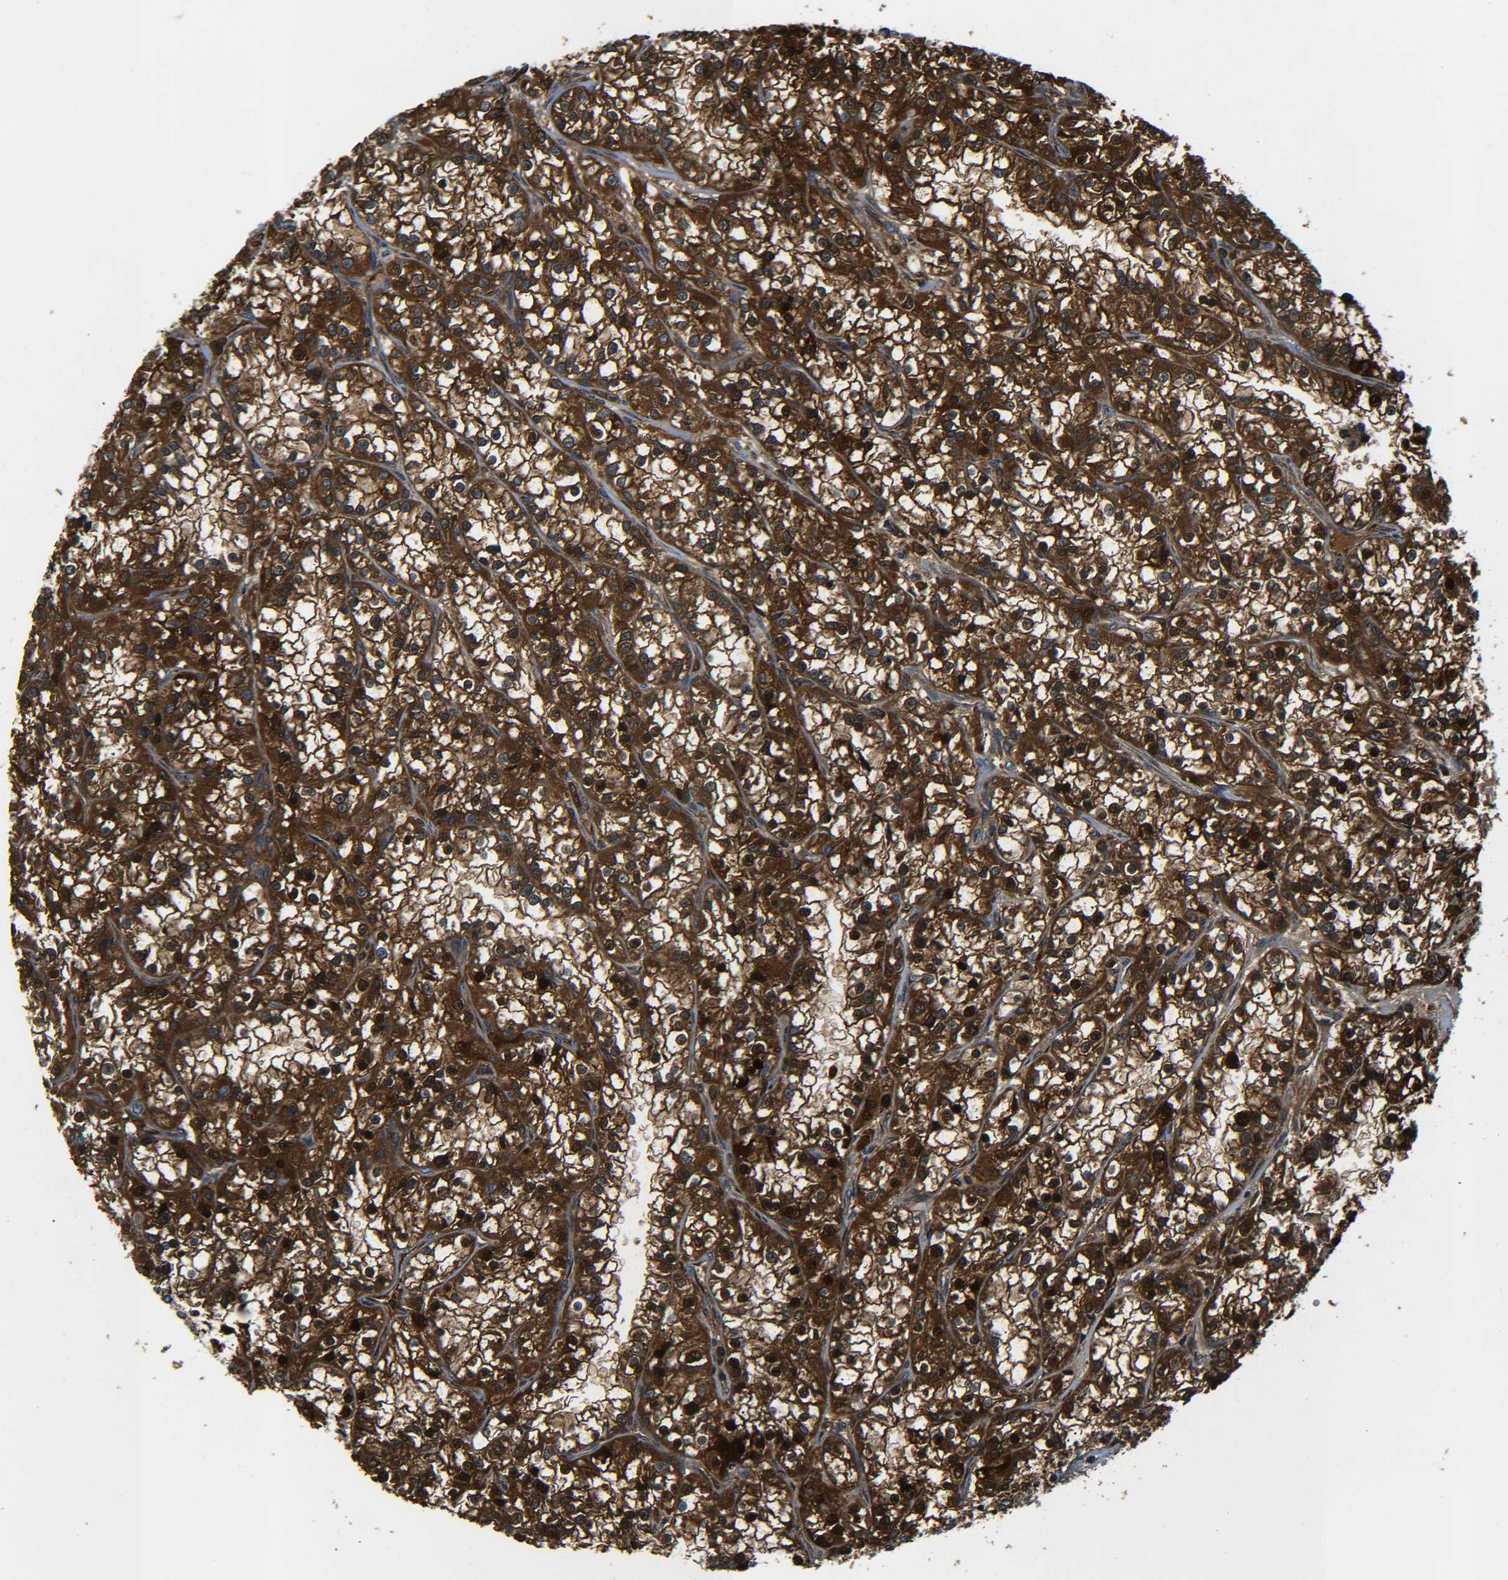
{"staining": {"intensity": "strong", "quantity": ">75%", "location": "cytoplasmic/membranous"}, "tissue": "renal cancer", "cell_type": "Tumor cells", "image_type": "cancer", "snomed": [{"axis": "morphology", "description": "Adenocarcinoma, NOS"}, {"axis": "topography", "description": "Kidney"}], "caption": "Immunohistochemistry photomicrograph of neoplastic tissue: renal cancer (adenocarcinoma) stained using immunohistochemistry exhibits high levels of strong protein expression localized specifically in the cytoplasmic/membranous of tumor cells, appearing as a cytoplasmic/membranous brown color.", "gene": "PREB", "patient": {"sex": "female", "age": 52}}